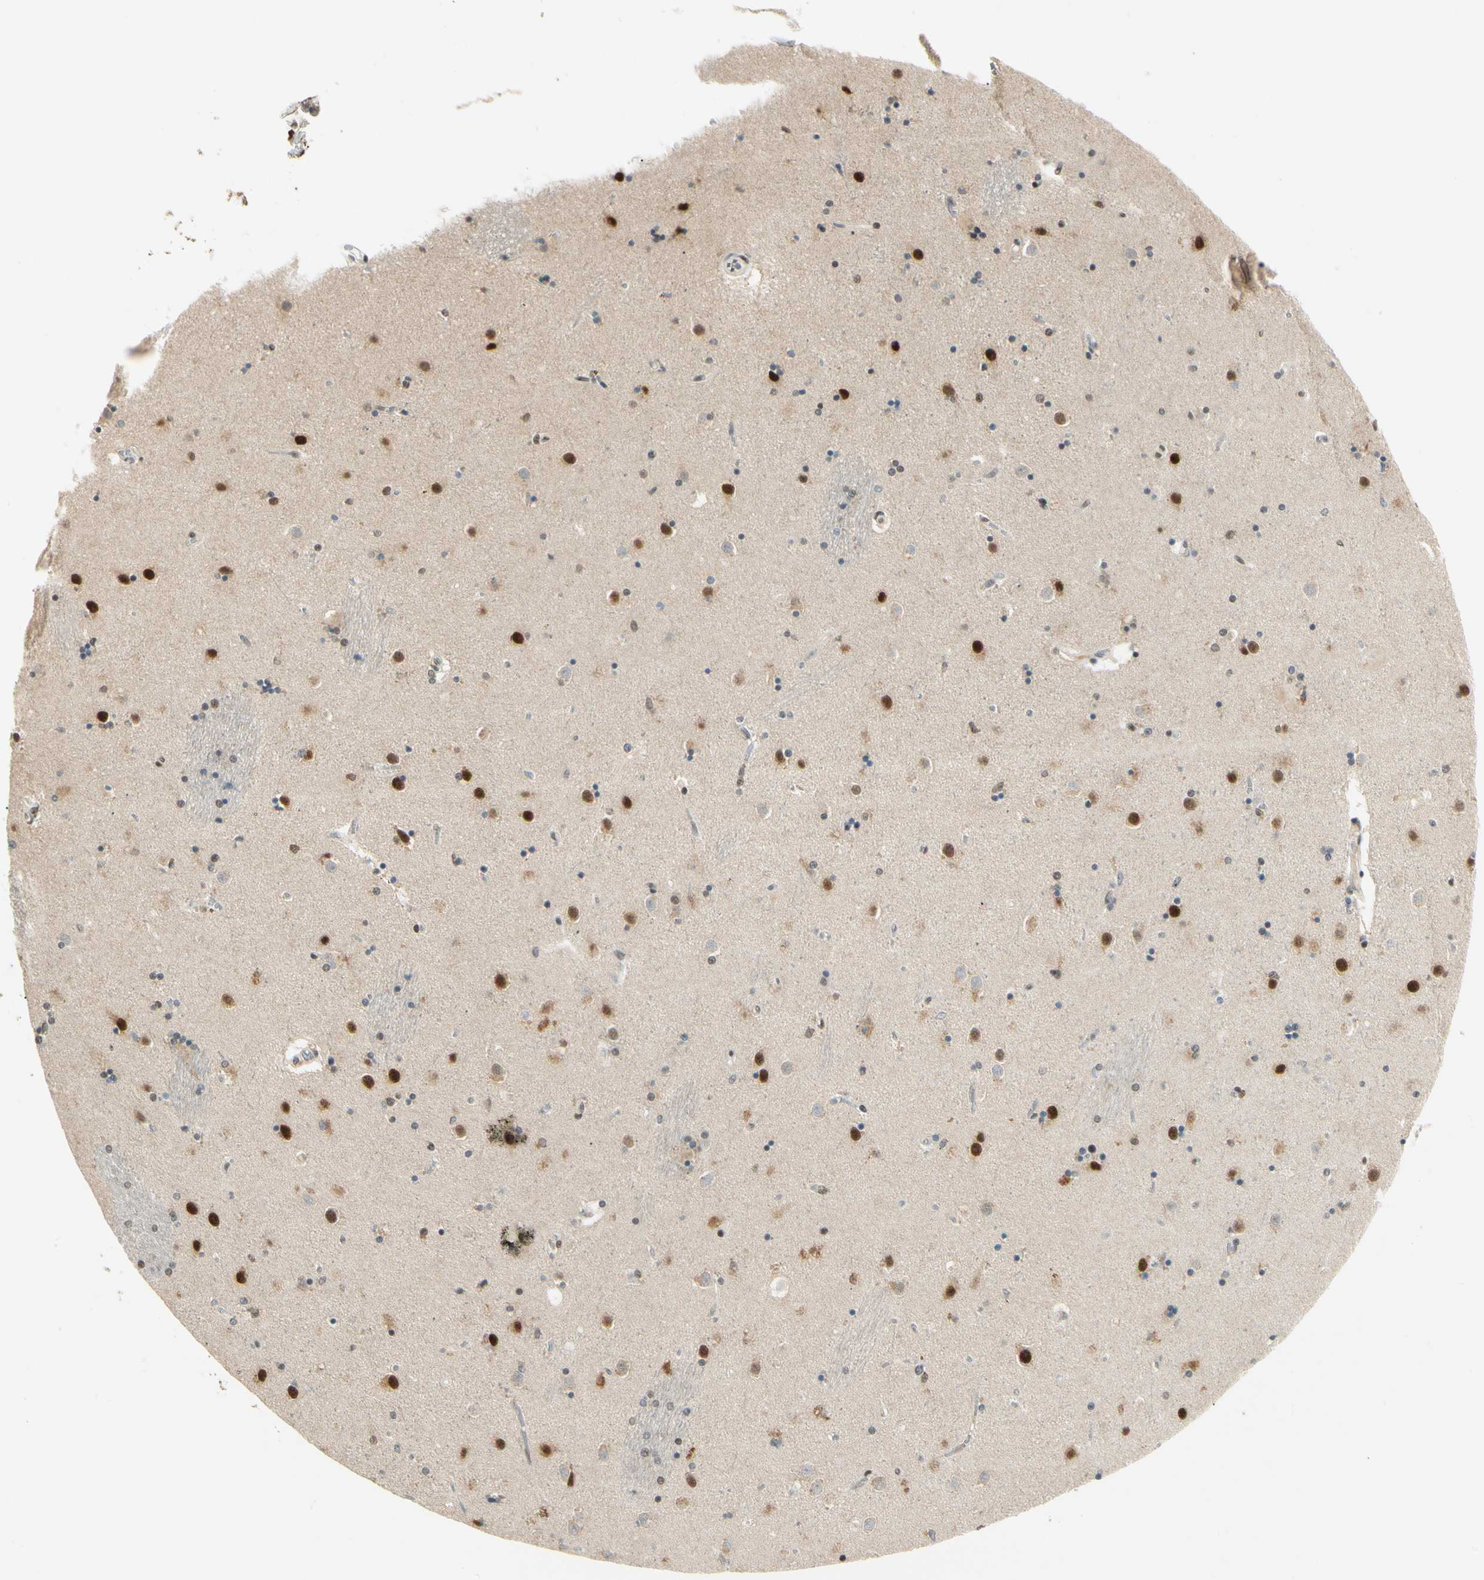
{"staining": {"intensity": "moderate", "quantity": ">75%", "location": "cytoplasmic/membranous,nuclear"}, "tissue": "caudate", "cell_type": "Glial cells", "image_type": "normal", "snomed": [{"axis": "morphology", "description": "Normal tissue, NOS"}, {"axis": "topography", "description": "Lateral ventricle wall"}], "caption": "The histopathology image shows immunohistochemical staining of normal caudate. There is moderate cytoplasmic/membranous,nuclear staining is present in about >75% of glial cells. (DAB (3,3'-diaminobenzidine) IHC, brown staining for protein, blue staining for nuclei).", "gene": "ATXN1", "patient": {"sex": "female", "age": 54}}